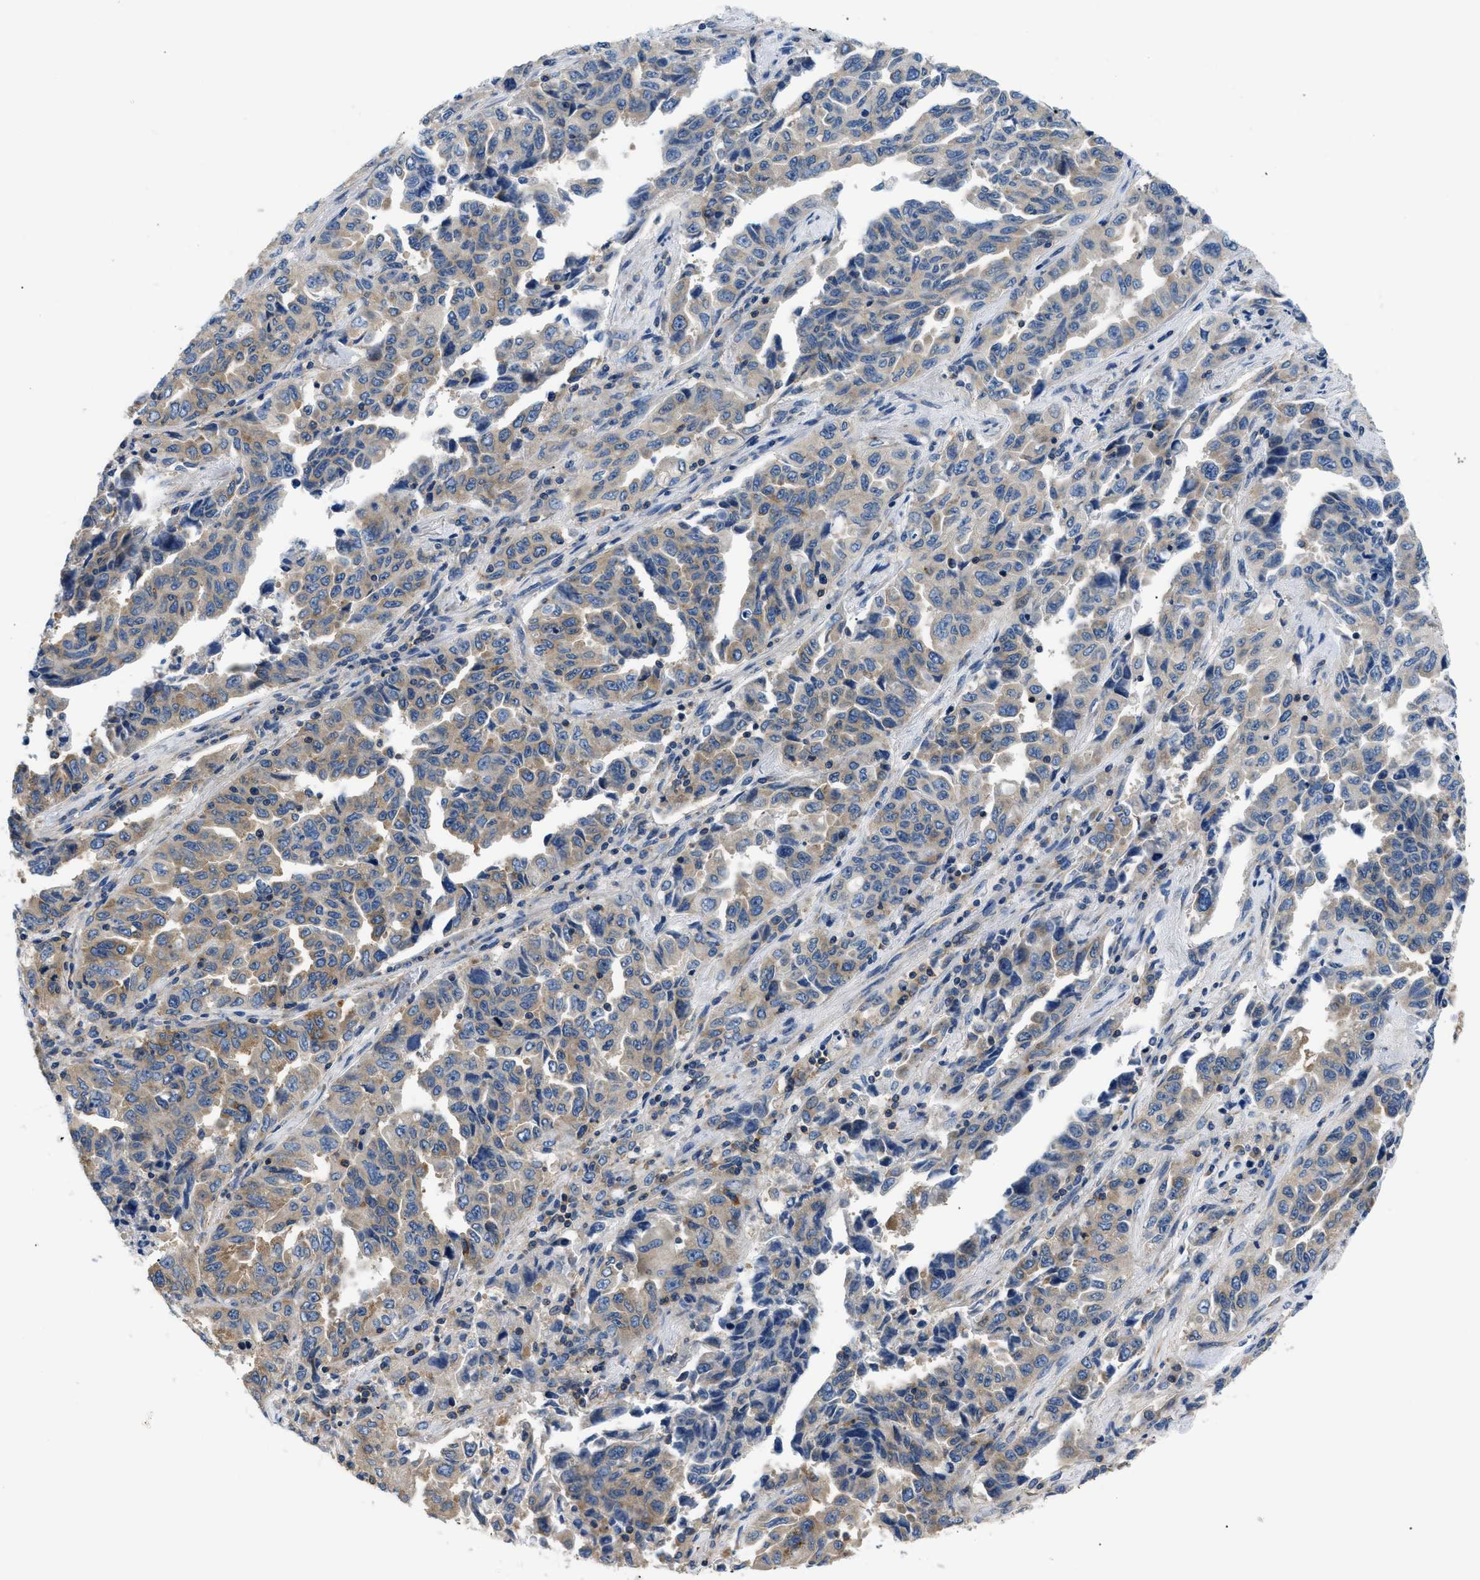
{"staining": {"intensity": "moderate", "quantity": "25%-75%", "location": "cytoplasmic/membranous"}, "tissue": "lung cancer", "cell_type": "Tumor cells", "image_type": "cancer", "snomed": [{"axis": "morphology", "description": "Adenocarcinoma, NOS"}, {"axis": "topography", "description": "Lung"}], "caption": "IHC of human lung cancer (adenocarcinoma) exhibits medium levels of moderate cytoplasmic/membranous expression in about 25%-75% of tumor cells.", "gene": "ABCF1", "patient": {"sex": "female", "age": 51}}